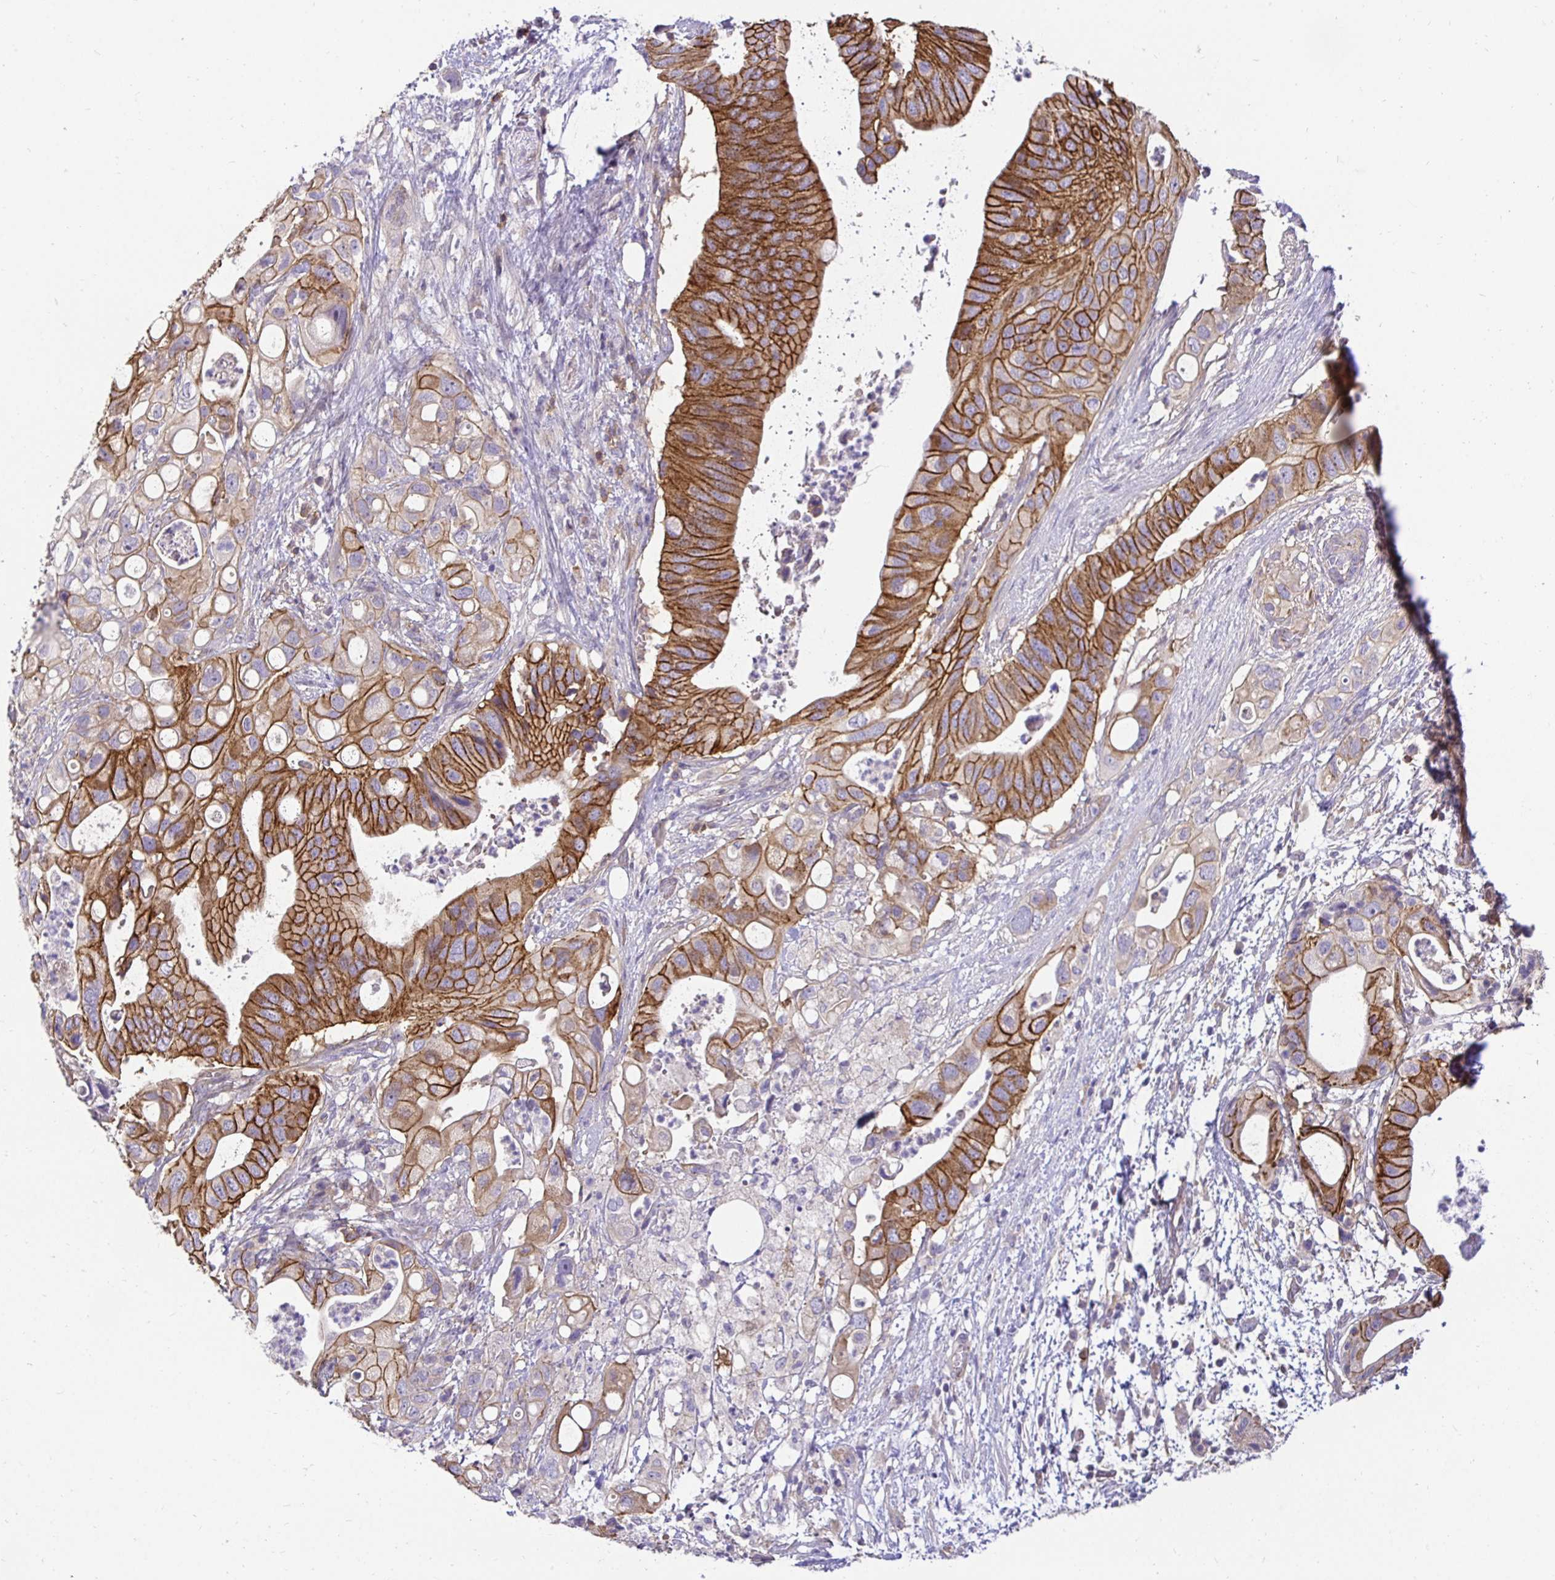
{"staining": {"intensity": "strong", "quantity": ">75%", "location": "cytoplasmic/membranous"}, "tissue": "pancreatic cancer", "cell_type": "Tumor cells", "image_type": "cancer", "snomed": [{"axis": "morphology", "description": "Adenocarcinoma, NOS"}, {"axis": "topography", "description": "Pancreas"}], "caption": "This image displays pancreatic cancer stained with immunohistochemistry to label a protein in brown. The cytoplasmic/membranous of tumor cells show strong positivity for the protein. Nuclei are counter-stained blue.", "gene": "SLC9A1", "patient": {"sex": "female", "age": 72}}